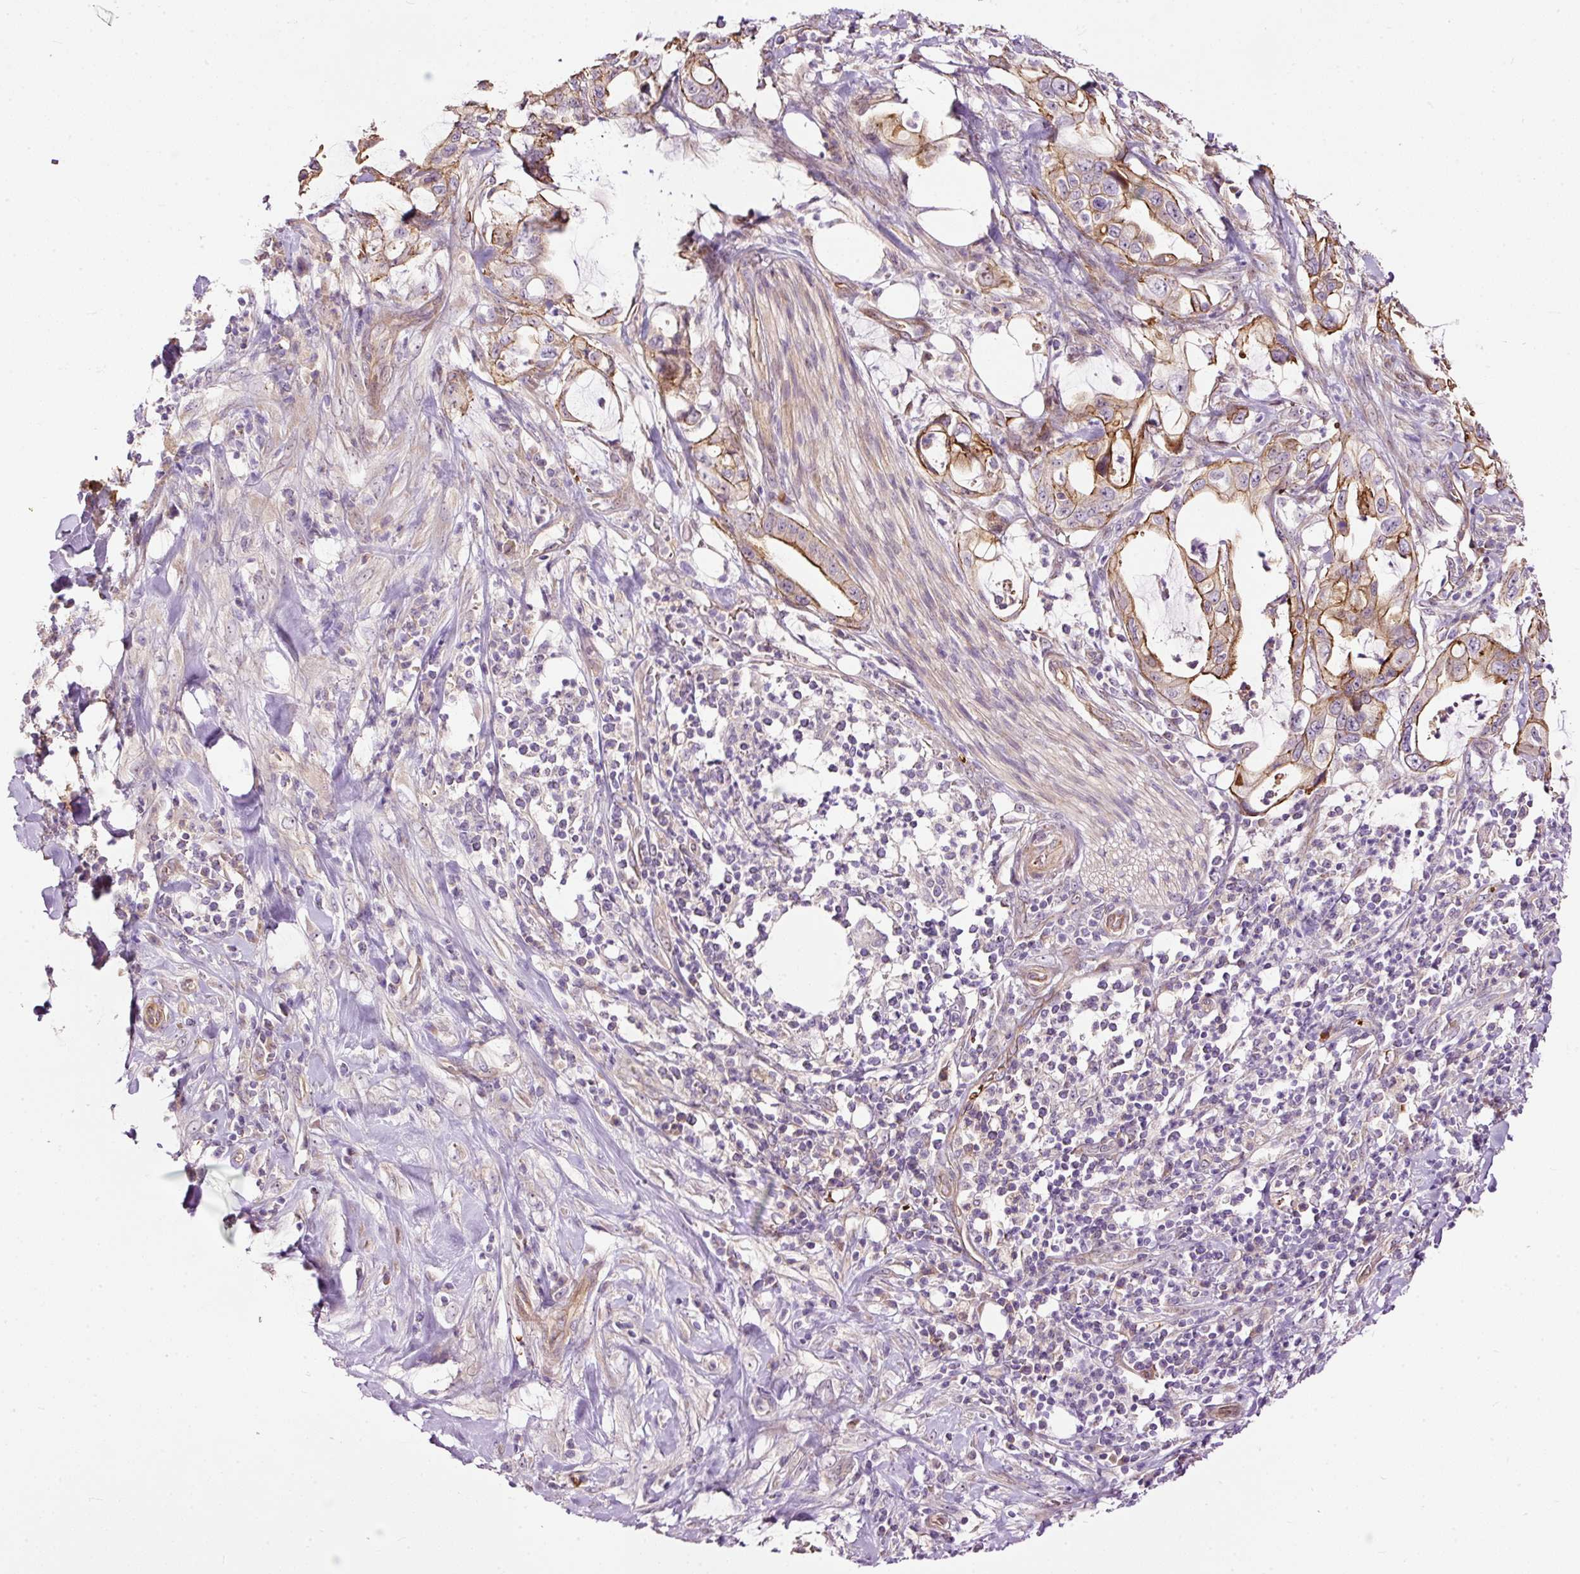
{"staining": {"intensity": "moderate", "quantity": ">75%", "location": "cytoplasmic/membranous"}, "tissue": "pancreatic cancer", "cell_type": "Tumor cells", "image_type": "cancer", "snomed": [{"axis": "morphology", "description": "Adenocarcinoma, NOS"}, {"axis": "topography", "description": "Pancreas"}], "caption": "Pancreatic cancer tissue reveals moderate cytoplasmic/membranous positivity in approximately >75% of tumor cells", "gene": "USHBP1", "patient": {"sex": "female", "age": 61}}